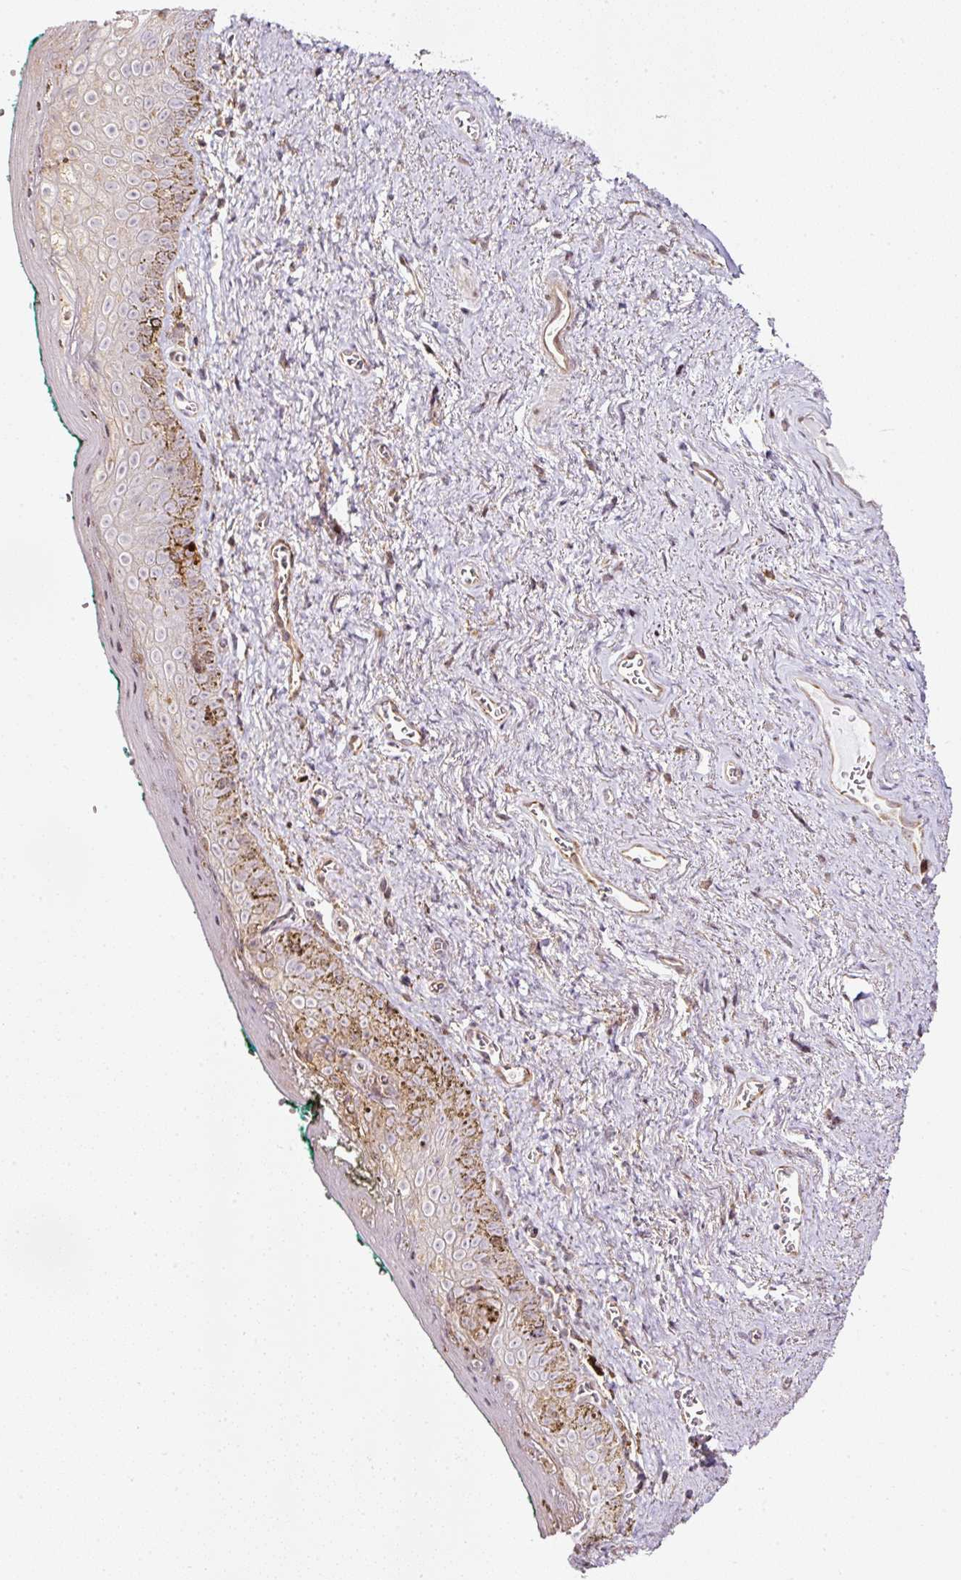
{"staining": {"intensity": "weak", "quantity": "<25%", "location": "cytoplasmic/membranous,nuclear"}, "tissue": "vagina", "cell_type": "Squamous epithelial cells", "image_type": "normal", "snomed": [{"axis": "morphology", "description": "Normal tissue, NOS"}, {"axis": "topography", "description": "Vulva"}, {"axis": "topography", "description": "Vagina"}, {"axis": "topography", "description": "Peripheral nerve tissue"}], "caption": "The IHC photomicrograph has no significant positivity in squamous epithelial cells of vagina.", "gene": "SCNM1", "patient": {"sex": "female", "age": 66}}